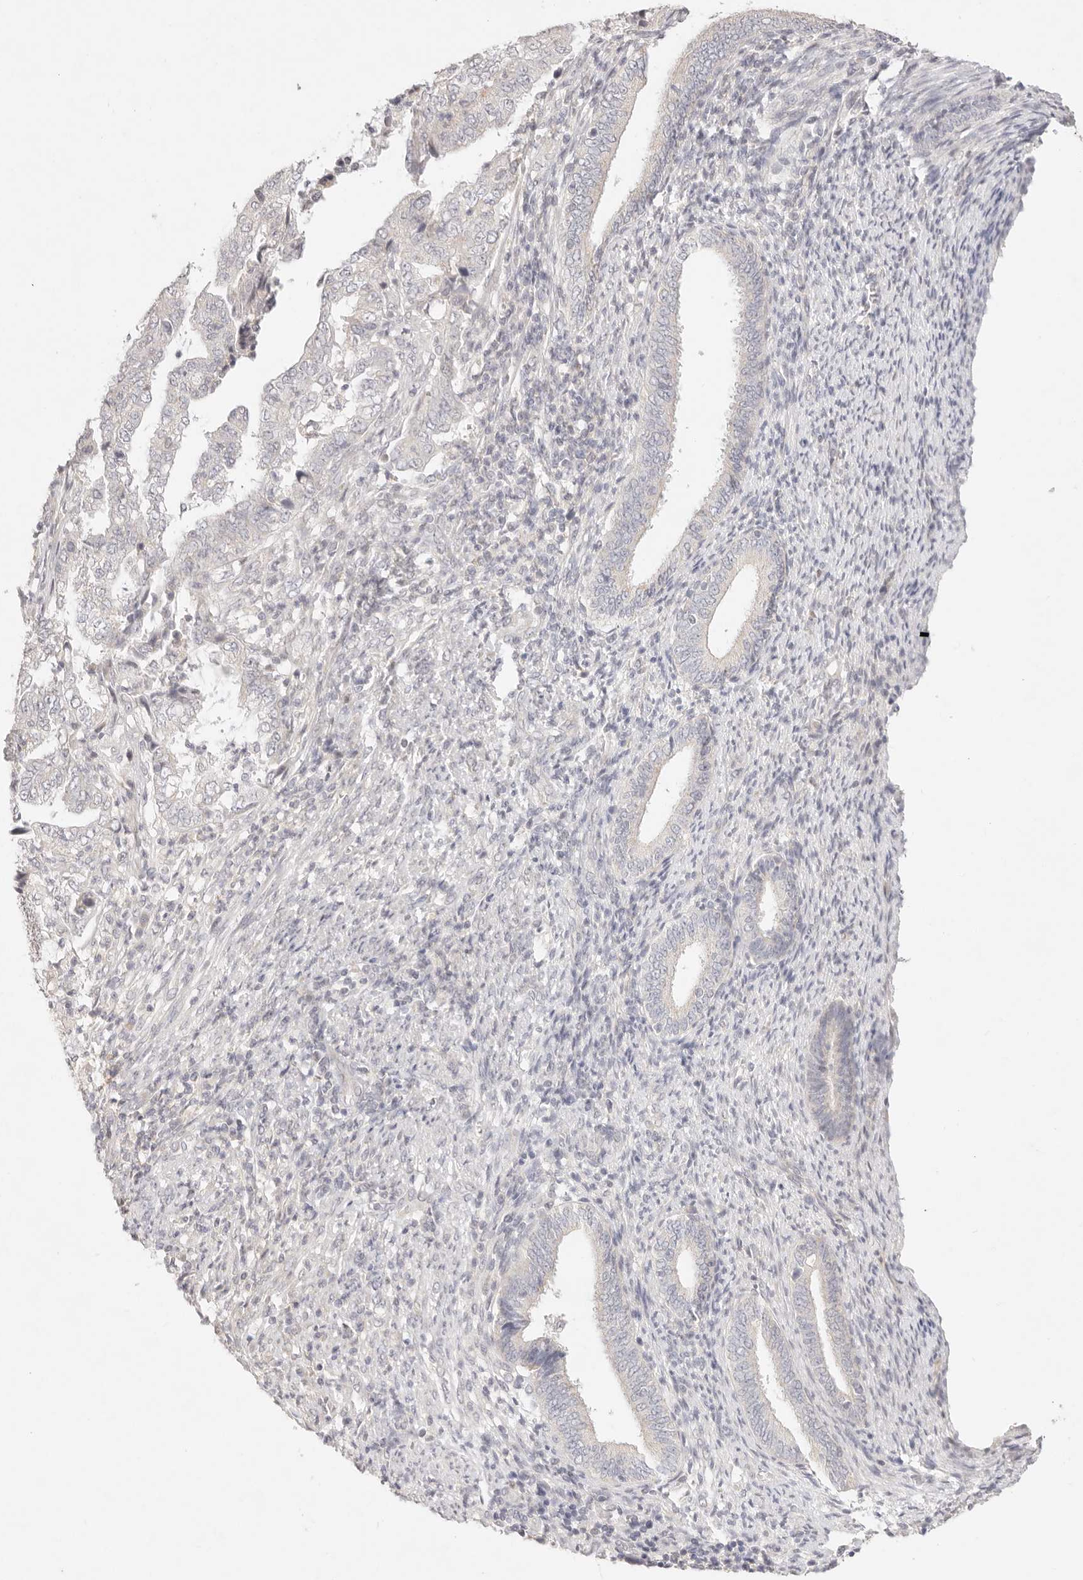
{"staining": {"intensity": "negative", "quantity": "none", "location": "none"}, "tissue": "endometrial cancer", "cell_type": "Tumor cells", "image_type": "cancer", "snomed": [{"axis": "morphology", "description": "Adenocarcinoma, NOS"}, {"axis": "topography", "description": "Endometrium"}], "caption": "Immunohistochemistry micrograph of neoplastic tissue: human adenocarcinoma (endometrial) stained with DAB (3,3'-diaminobenzidine) exhibits no significant protein staining in tumor cells.", "gene": "GPR156", "patient": {"sex": "female", "age": 51}}